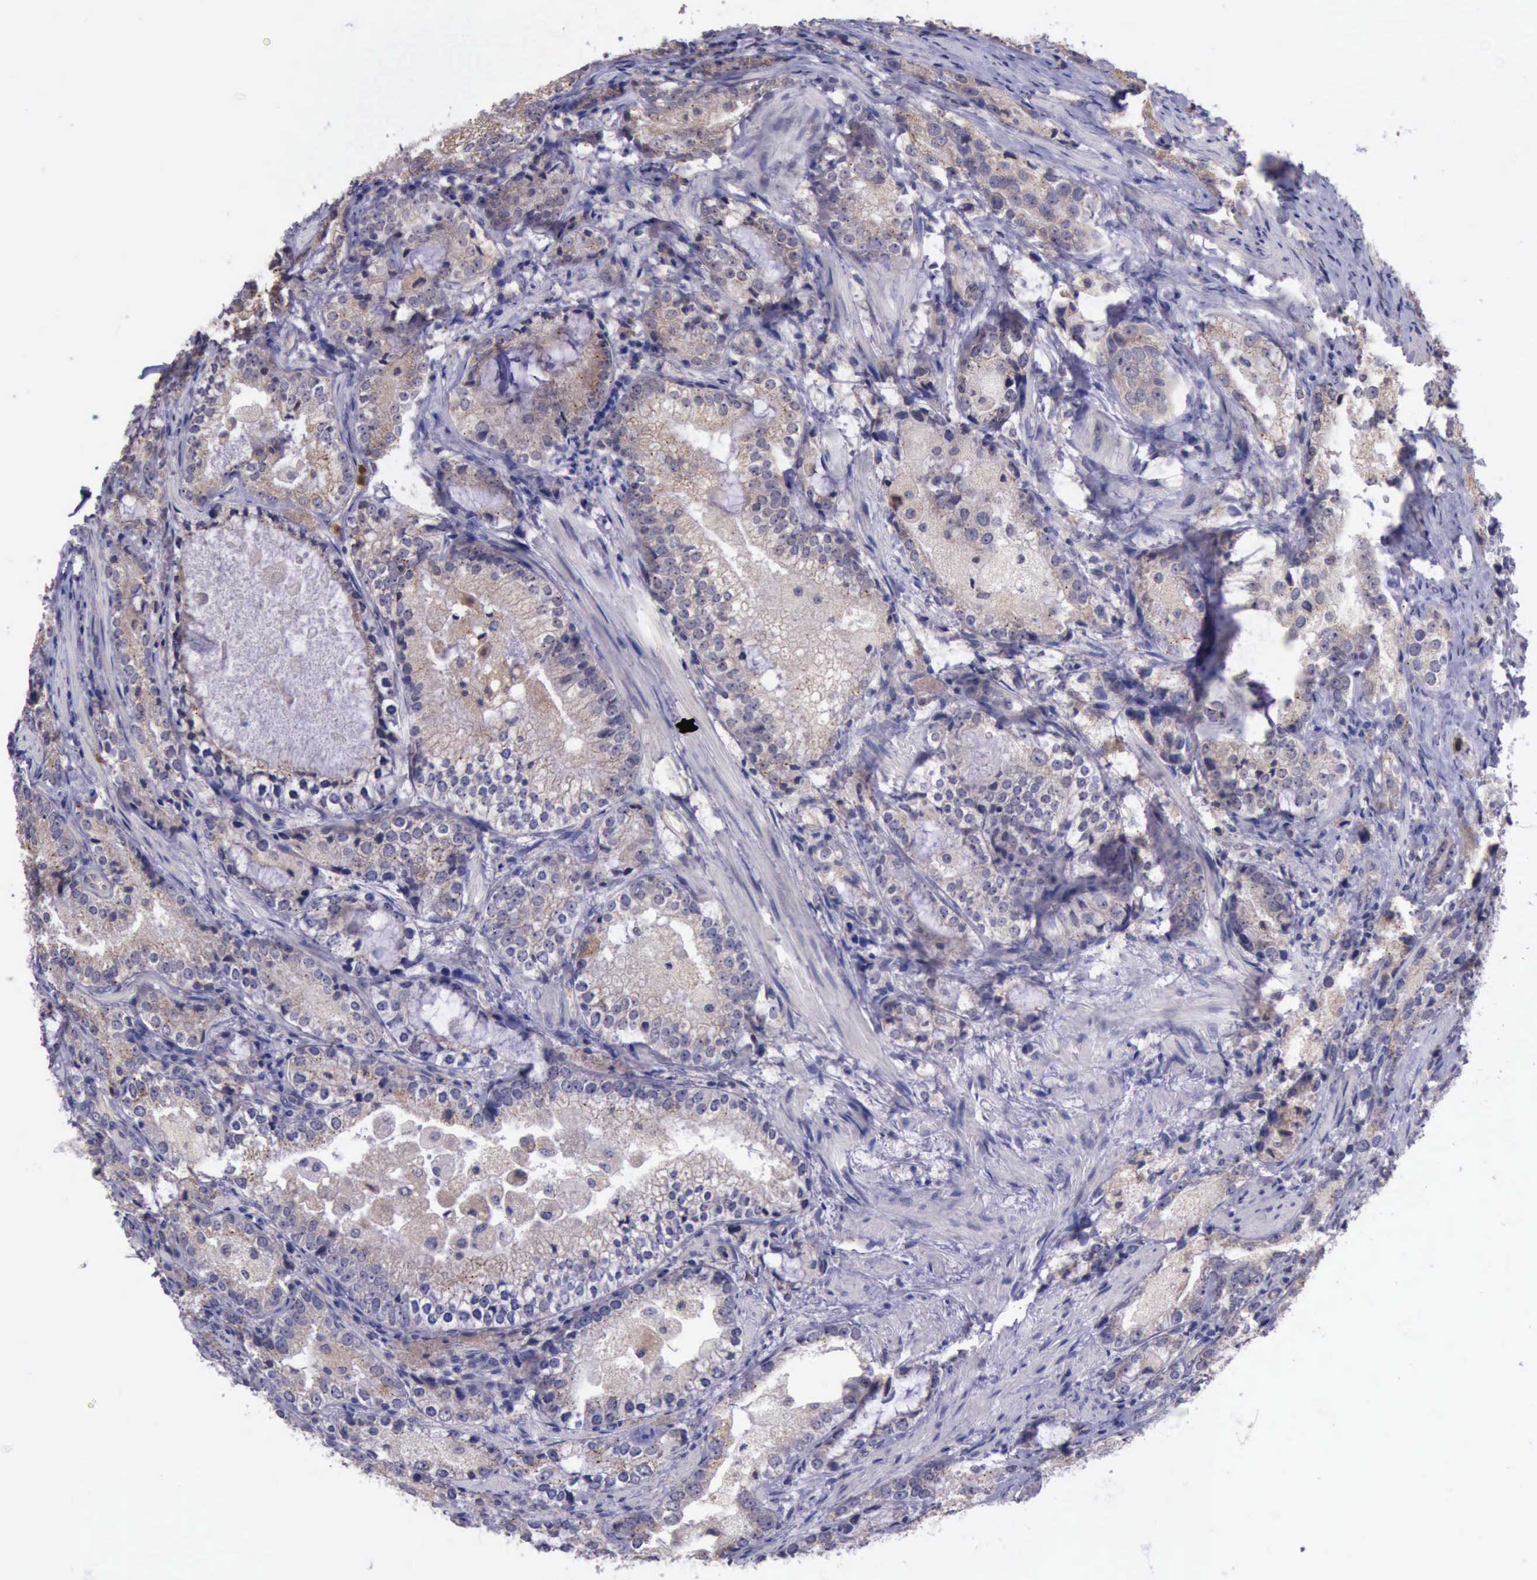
{"staining": {"intensity": "weak", "quantity": ">75%", "location": "cytoplasmic/membranous"}, "tissue": "prostate cancer", "cell_type": "Tumor cells", "image_type": "cancer", "snomed": [{"axis": "morphology", "description": "Adenocarcinoma, High grade"}, {"axis": "topography", "description": "Prostate"}], "caption": "Immunohistochemical staining of prostate high-grade adenocarcinoma reveals low levels of weak cytoplasmic/membranous positivity in about >75% of tumor cells. Immunohistochemistry (ihc) stains the protein in brown and the nuclei are stained blue.", "gene": "PLEK2", "patient": {"sex": "male", "age": 63}}